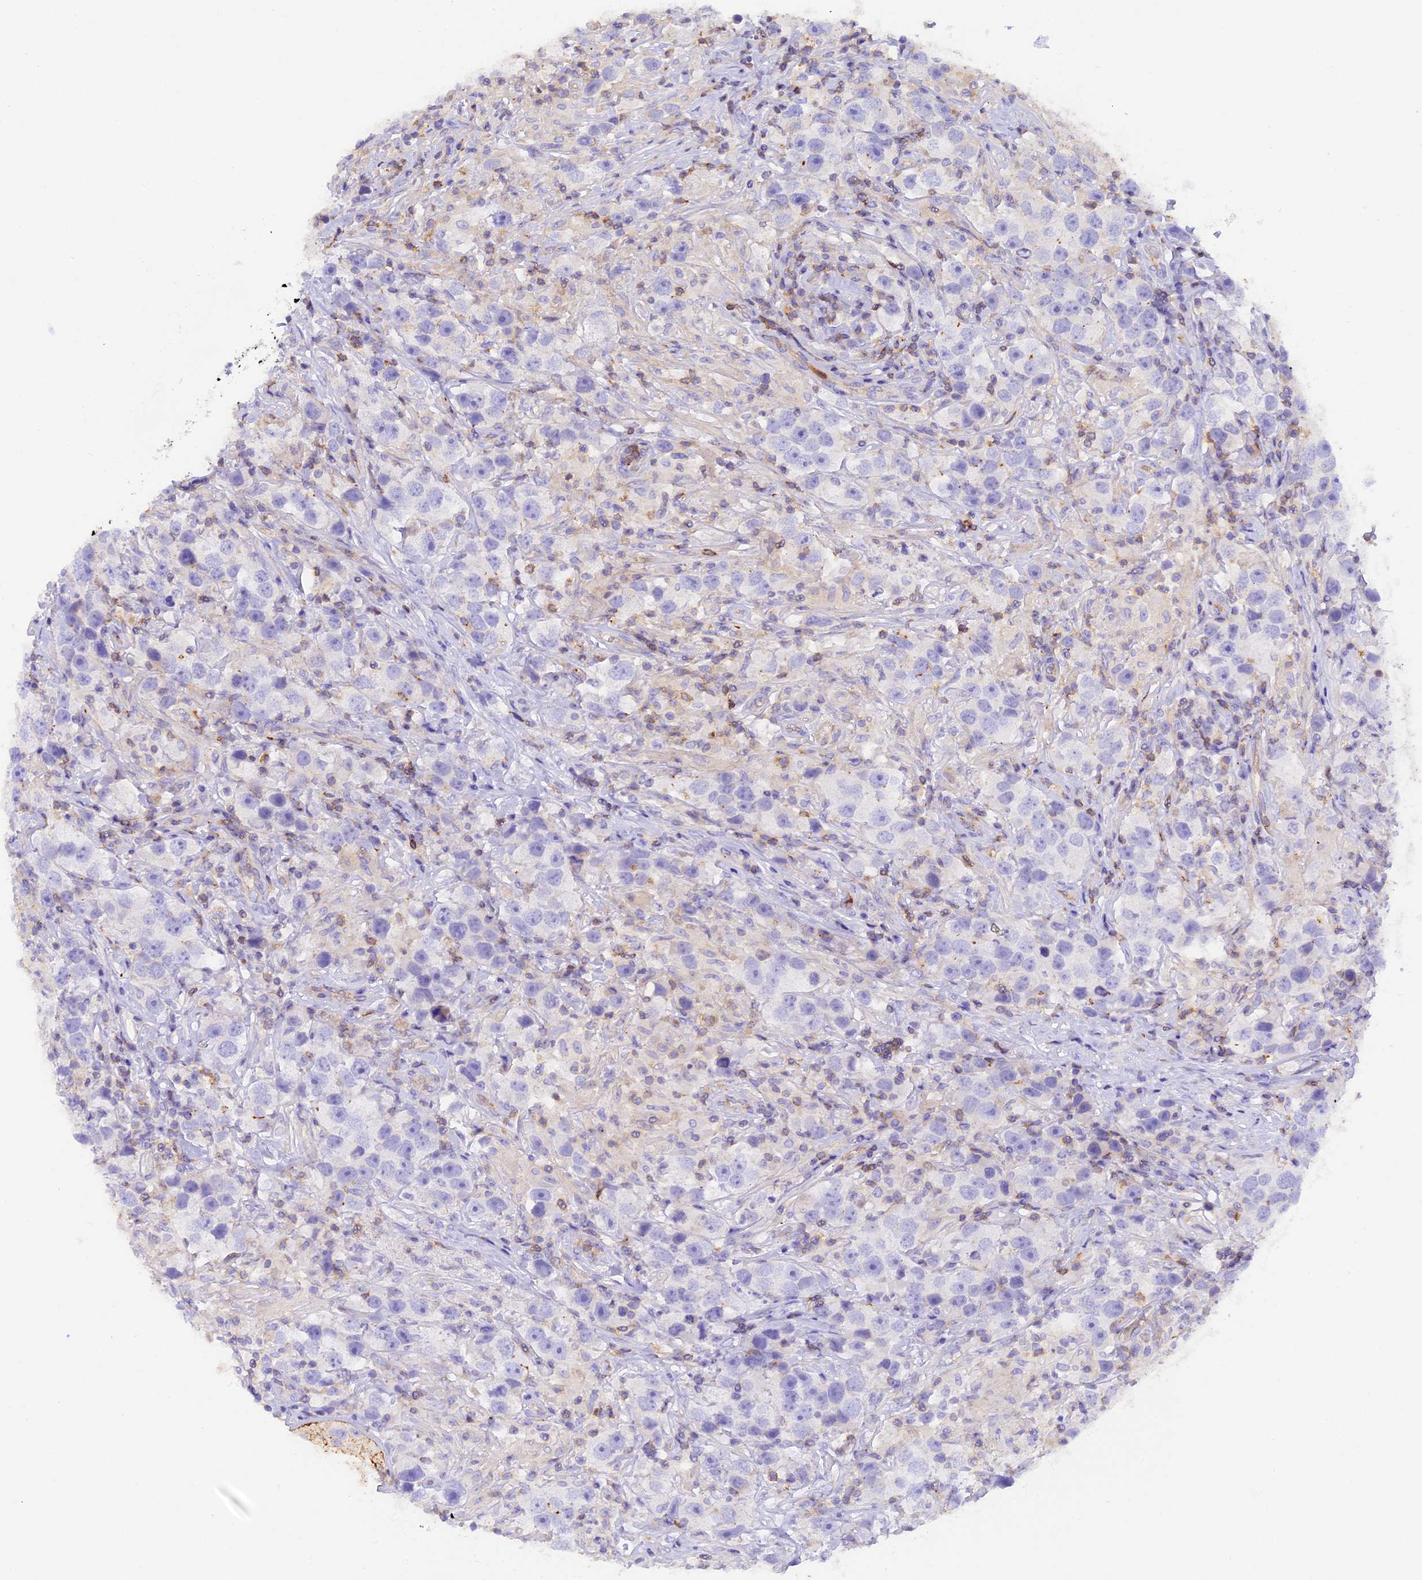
{"staining": {"intensity": "negative", "quantity": "none", "location": "none"}, "tissue": "testis cancer", "cell_type": "Tumor cells", "image_type": "cancer", "snomed": [{"axis": "morphology", "description": "Seminoma, NOS"}, {"axis": "topography", "description": "Testis"}], "caption": "Tumor cells show no significant expression in testis cancer.", "gene": "FAM193A", "patient": {"sex": "male", "age": 49}}